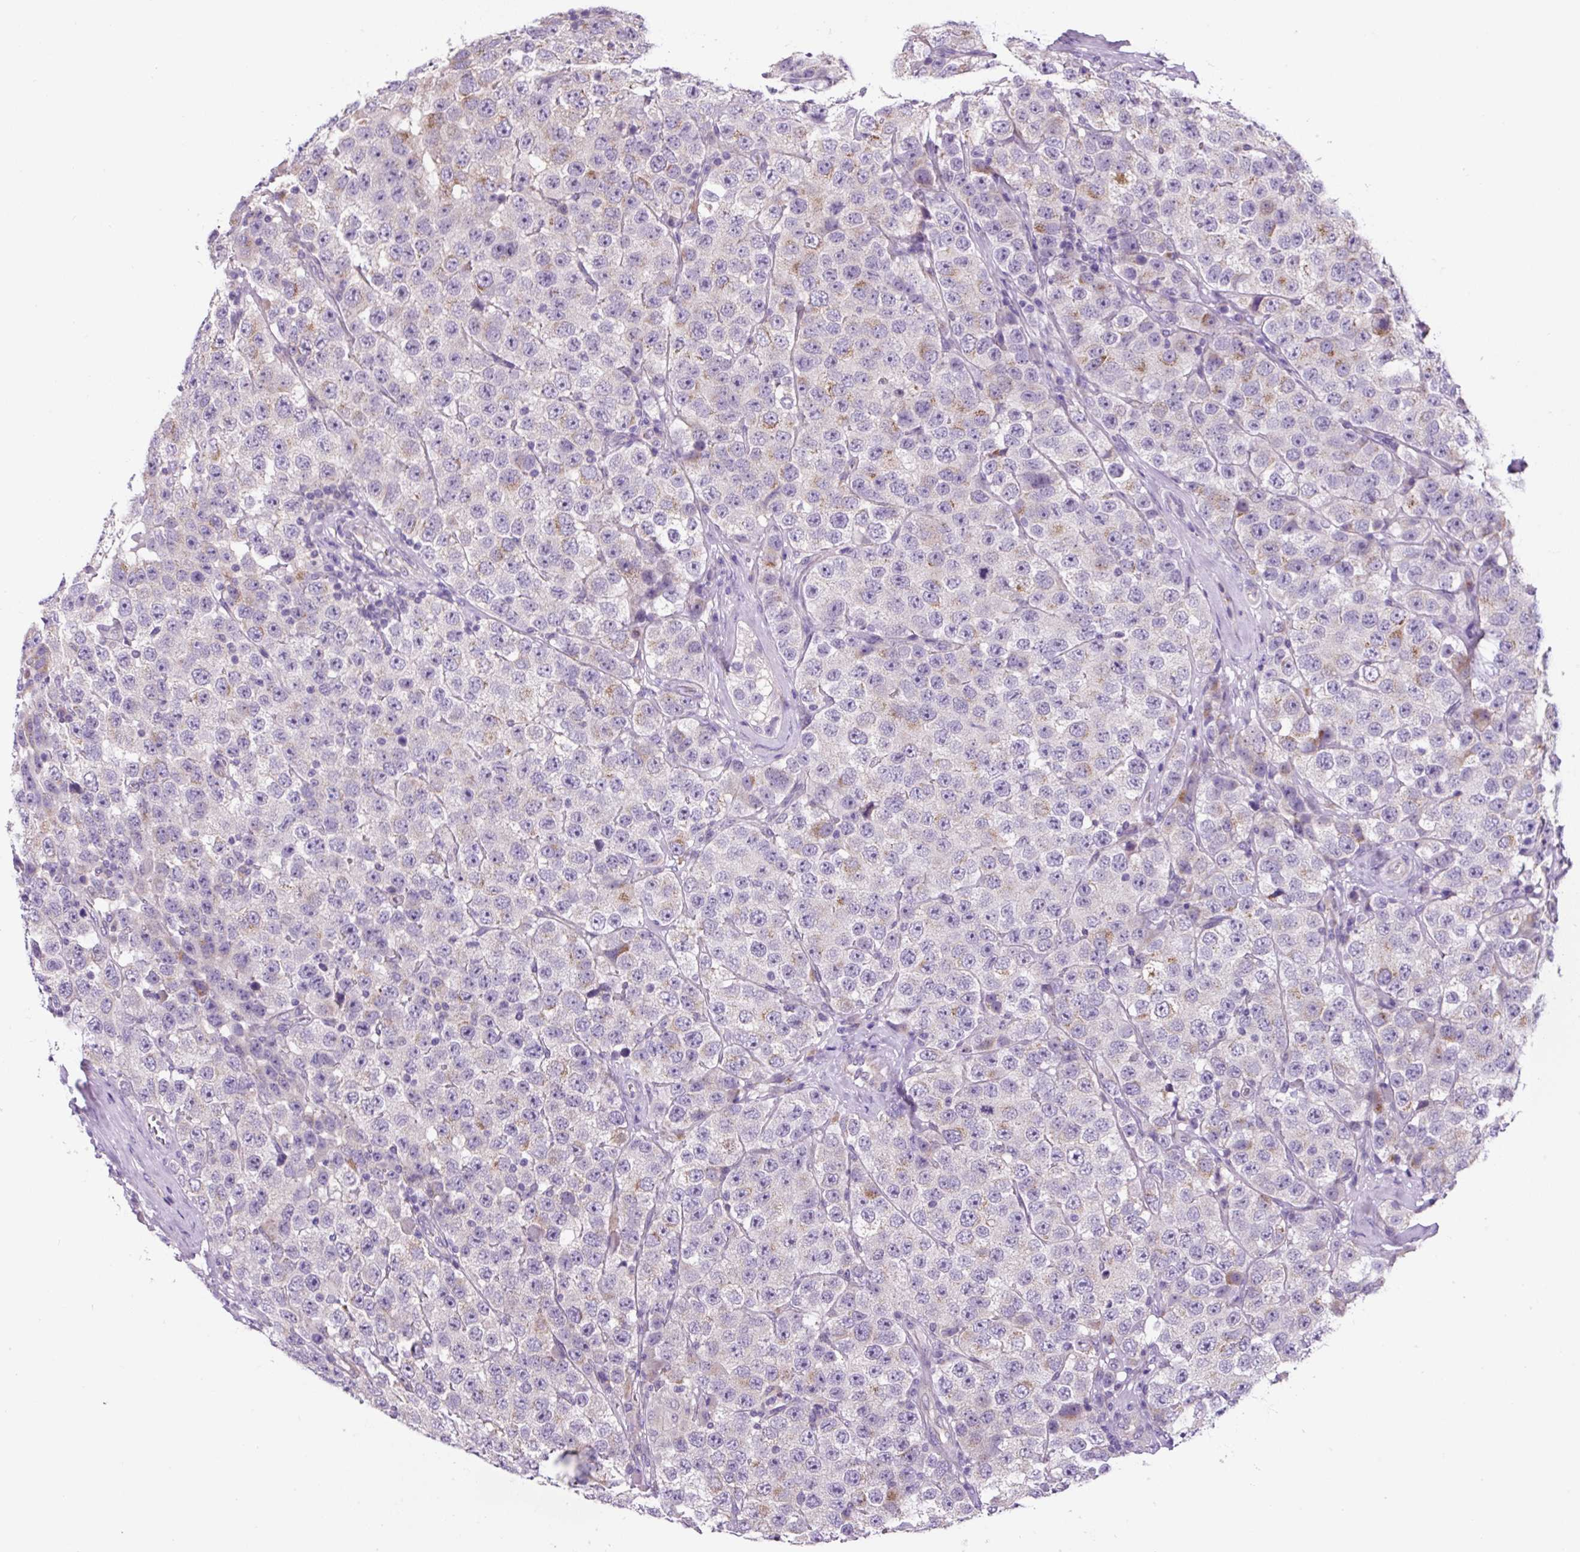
{"staining": {"intensity": "moderate", "quantity": "<25%", "location": "cytoplasmic/membranous"}, "tissue": "testis cancer", "cell_type": "Tumor cells", "image_type": "cancer", "snomed": [{"axis": "morphology", "description": "Seminoma, NOS"}, {"axis": "topography", "description": "Testis"}], "caption": "Moderate cytoplasmic/membranous staining for a protein is identified in about <25% of tumor cells of testis cancer (seminoma) using immunohistochemistry (IHC).", "gene": "GORASP1", "patient": {"sex": "male", "age": 28}}